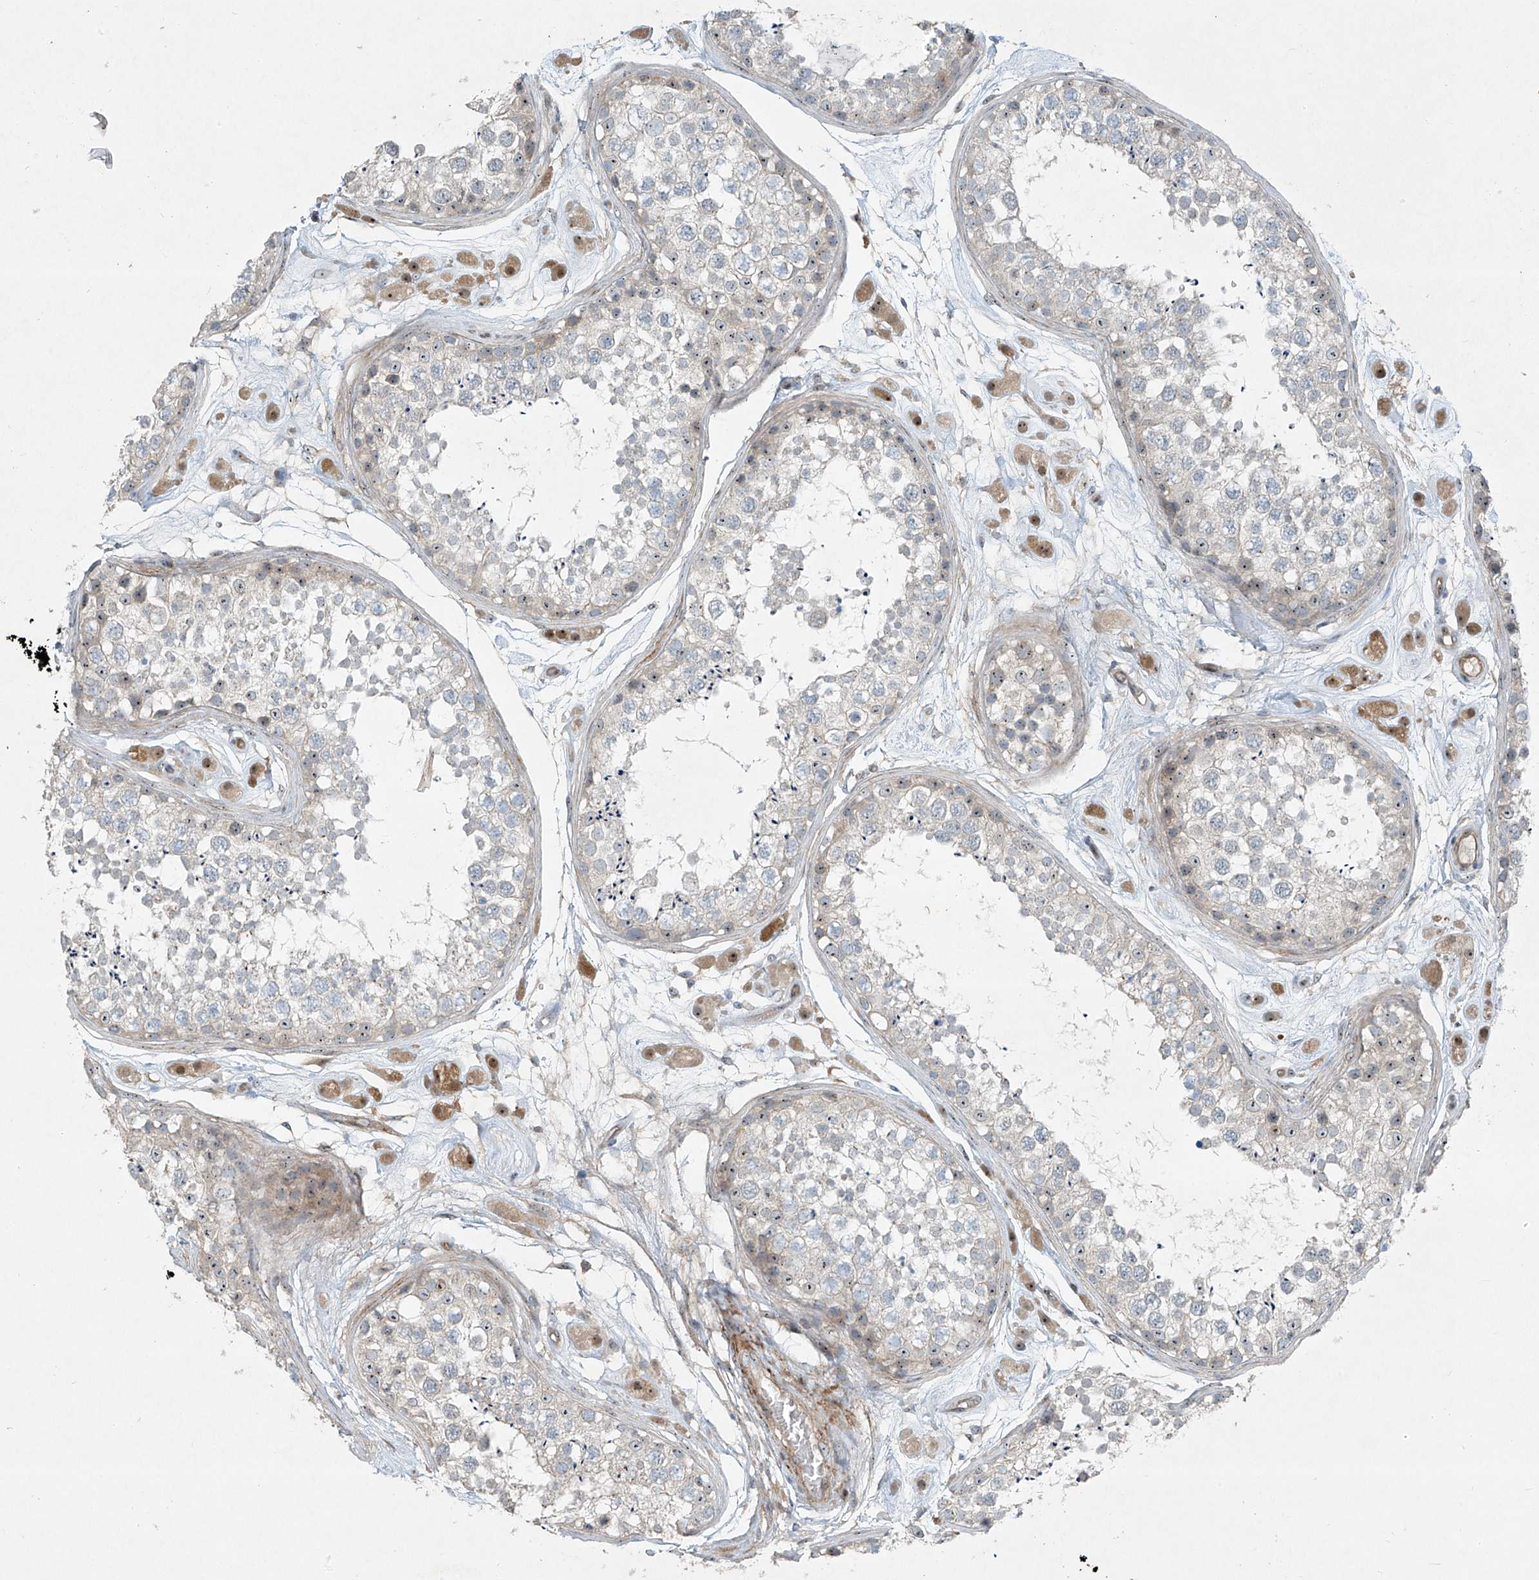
{"staining": {"intensity": "negative", "quantity": "none", "location": "none"}, "tissue": "testis", "cell_type": "Cells in seminiferous ducts", "image_type": "normal", "snomed": [{"axis": "morphology", "description": "Normal tissue, NOS"}, {"axis": "topography", "description": "Testis"}], "caption": "This is an immunohistochemistry (IHC) micrograph of benign human testis. There is no positivity in cells in seminiferous ducts.", "gene": "PPCS", "patient": {"sex": "male", "age": 25}}